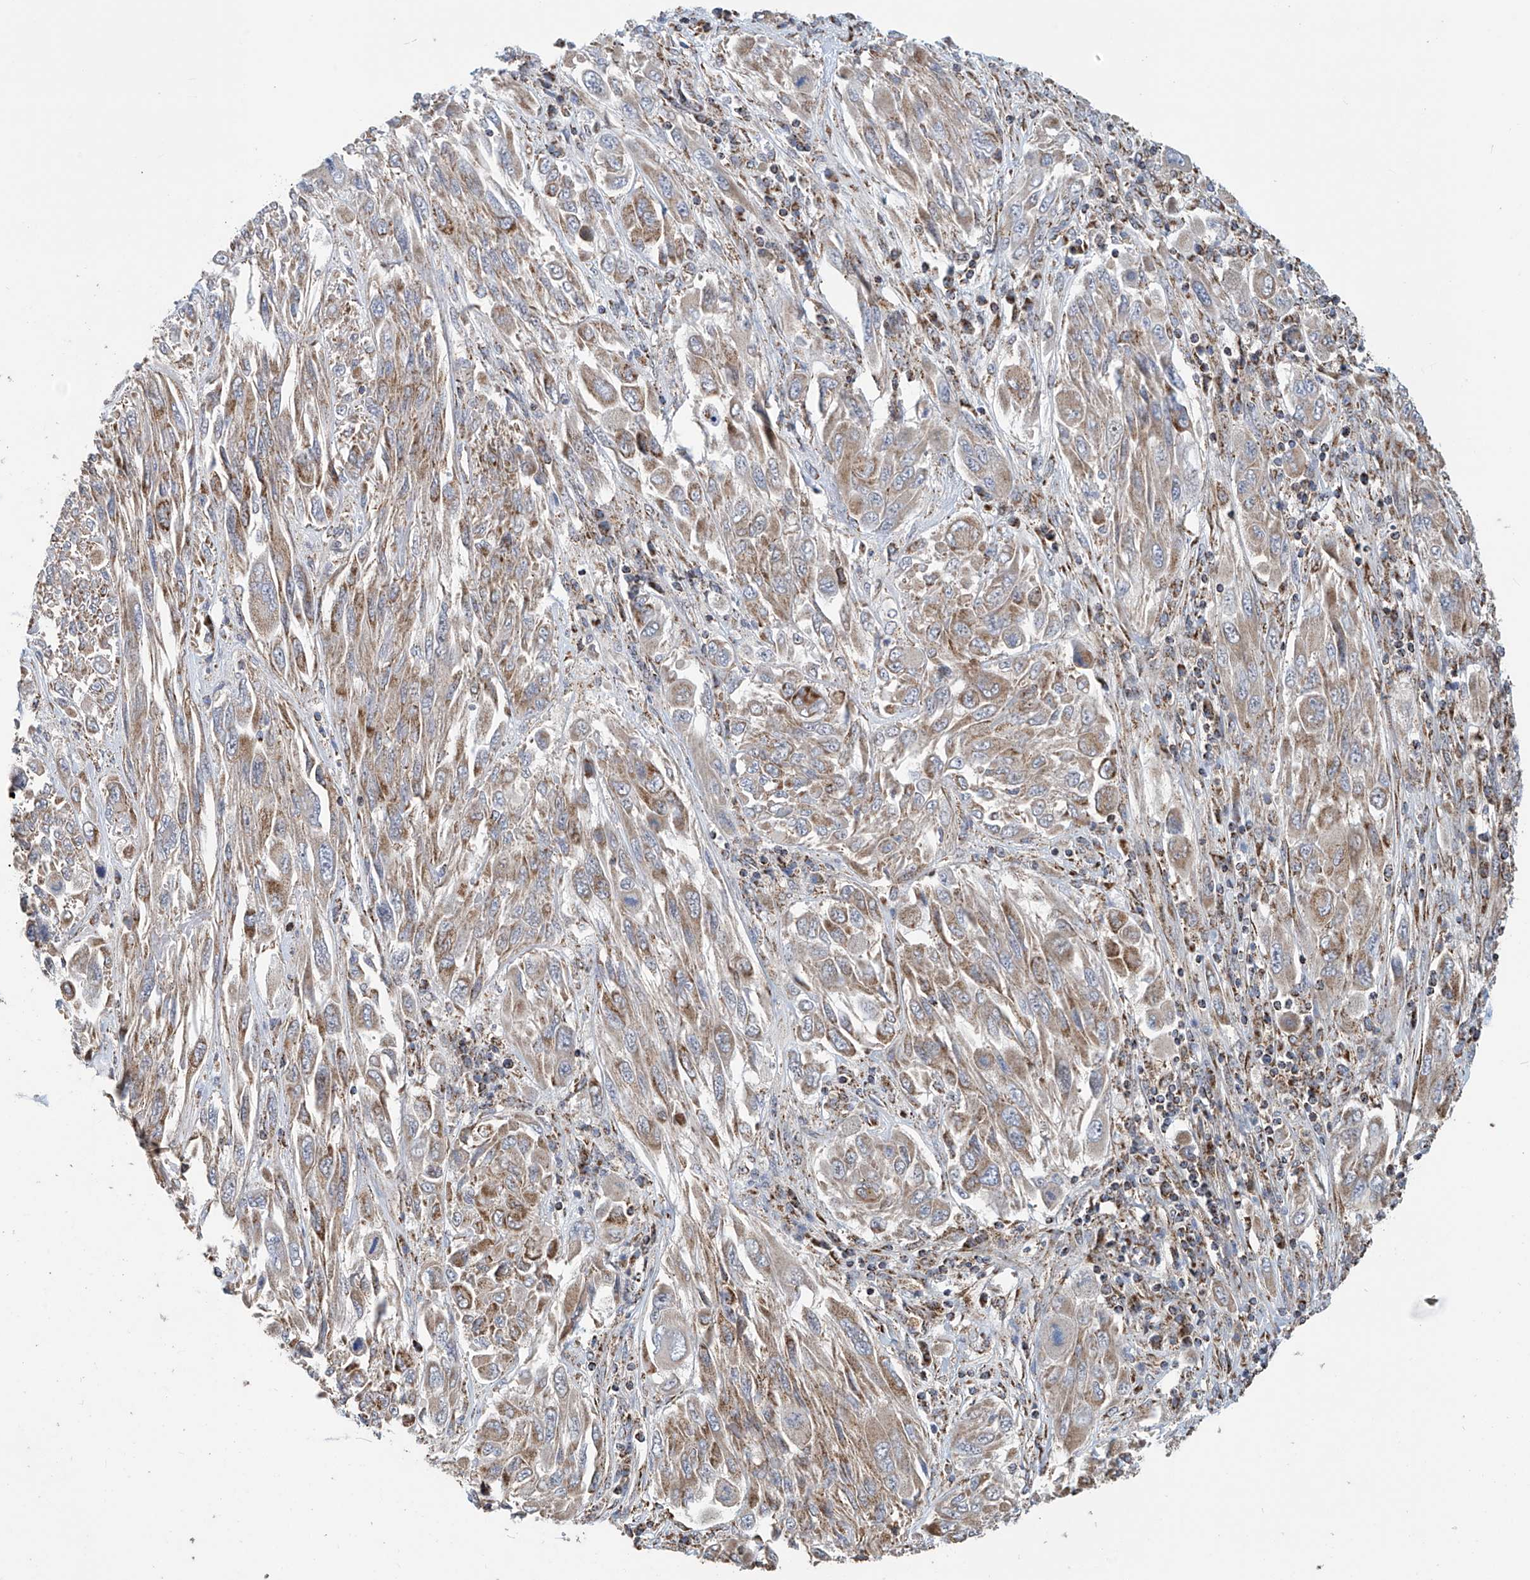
{"staining": {"intensity": "moderate", "quantity": ">75%", "location": "cytoplasmic/membranous"}, "tissue": "melanoma", "cell_type": "Tumor cells", "image_type": "cancer", "snomed": [{"axis": "morphology", "description": "Malignant melanoma, NOS"}, {"axis": "topography", "description": "Skin"}], "caption": "Protein expression analysis of malignant melanoma shows moderate cytoplasmic/membranous staining in approximately >75% of tumor cells.", "gene": "COMMD1", "patient": {"sex": "female", "age": 91}}